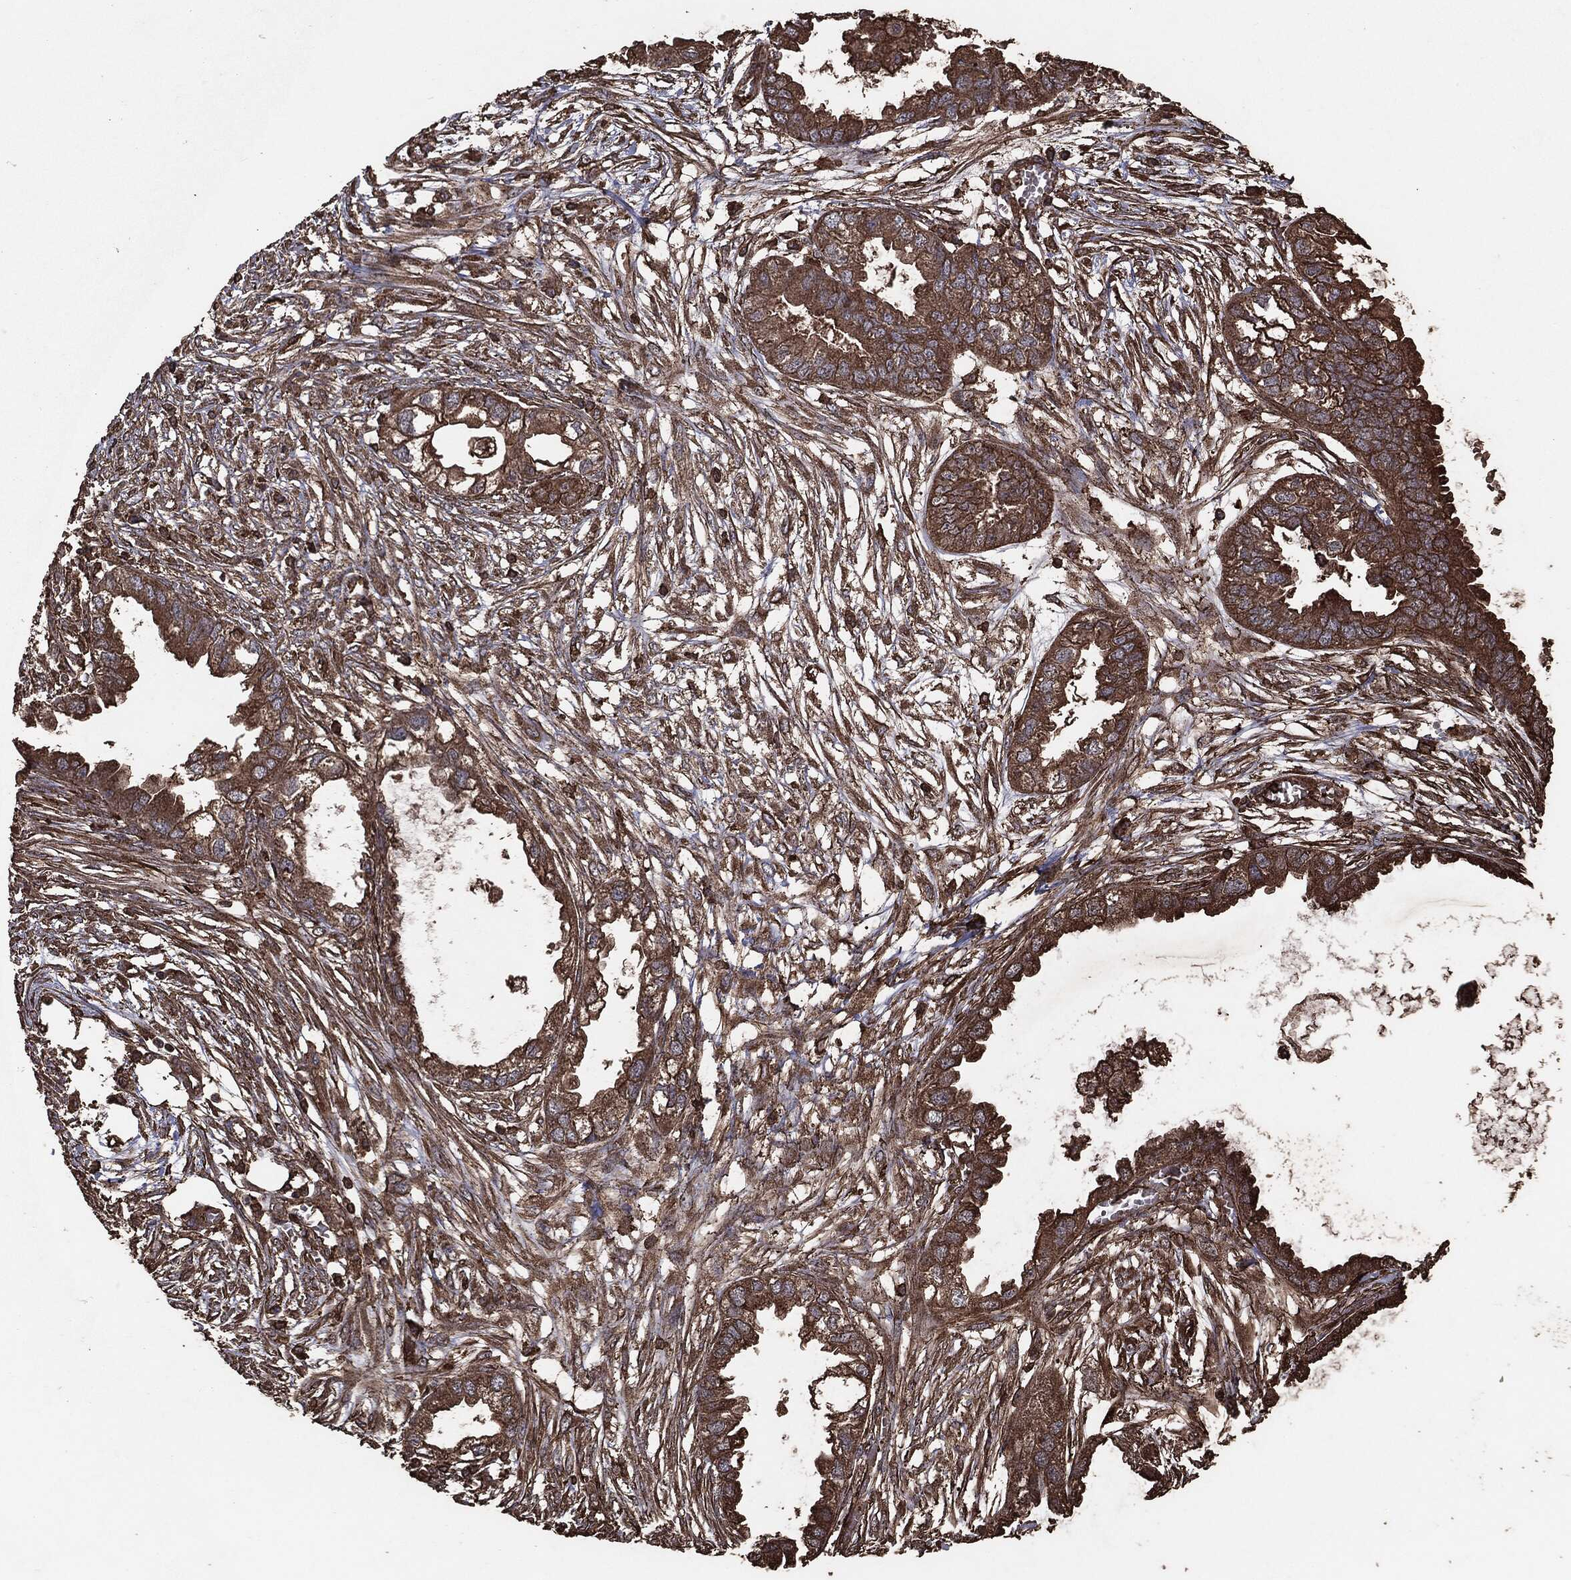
{"staining": {"intensity": "moderate", "quantity": ">75%", "location": "cytoplasmic/membranous"}, "tissue": "endometrial cancer", "cell_type": "Tumor cells", "image_type": "cancer", "snomed": [{"axis": "morphology", "description": "Adenocarcinoma, NOS"}, {"axis": "morphology", "description": "Adenocarcinoma, metastatic, NOS"}, {"axis": "topography", "description": "Adipose tissue"}, {"axis": "topography", "description": "Endometrium"}], "caption": "A brown stain labels moderate cytoplasmic/membranous staining of a protein in human endometrial adenocarcinoma tumor cells. (Brightfield microscopy of DAB IHC at high magnification).", "gene": "MTOR", "patient": {"sex": "female", "age": 67}}